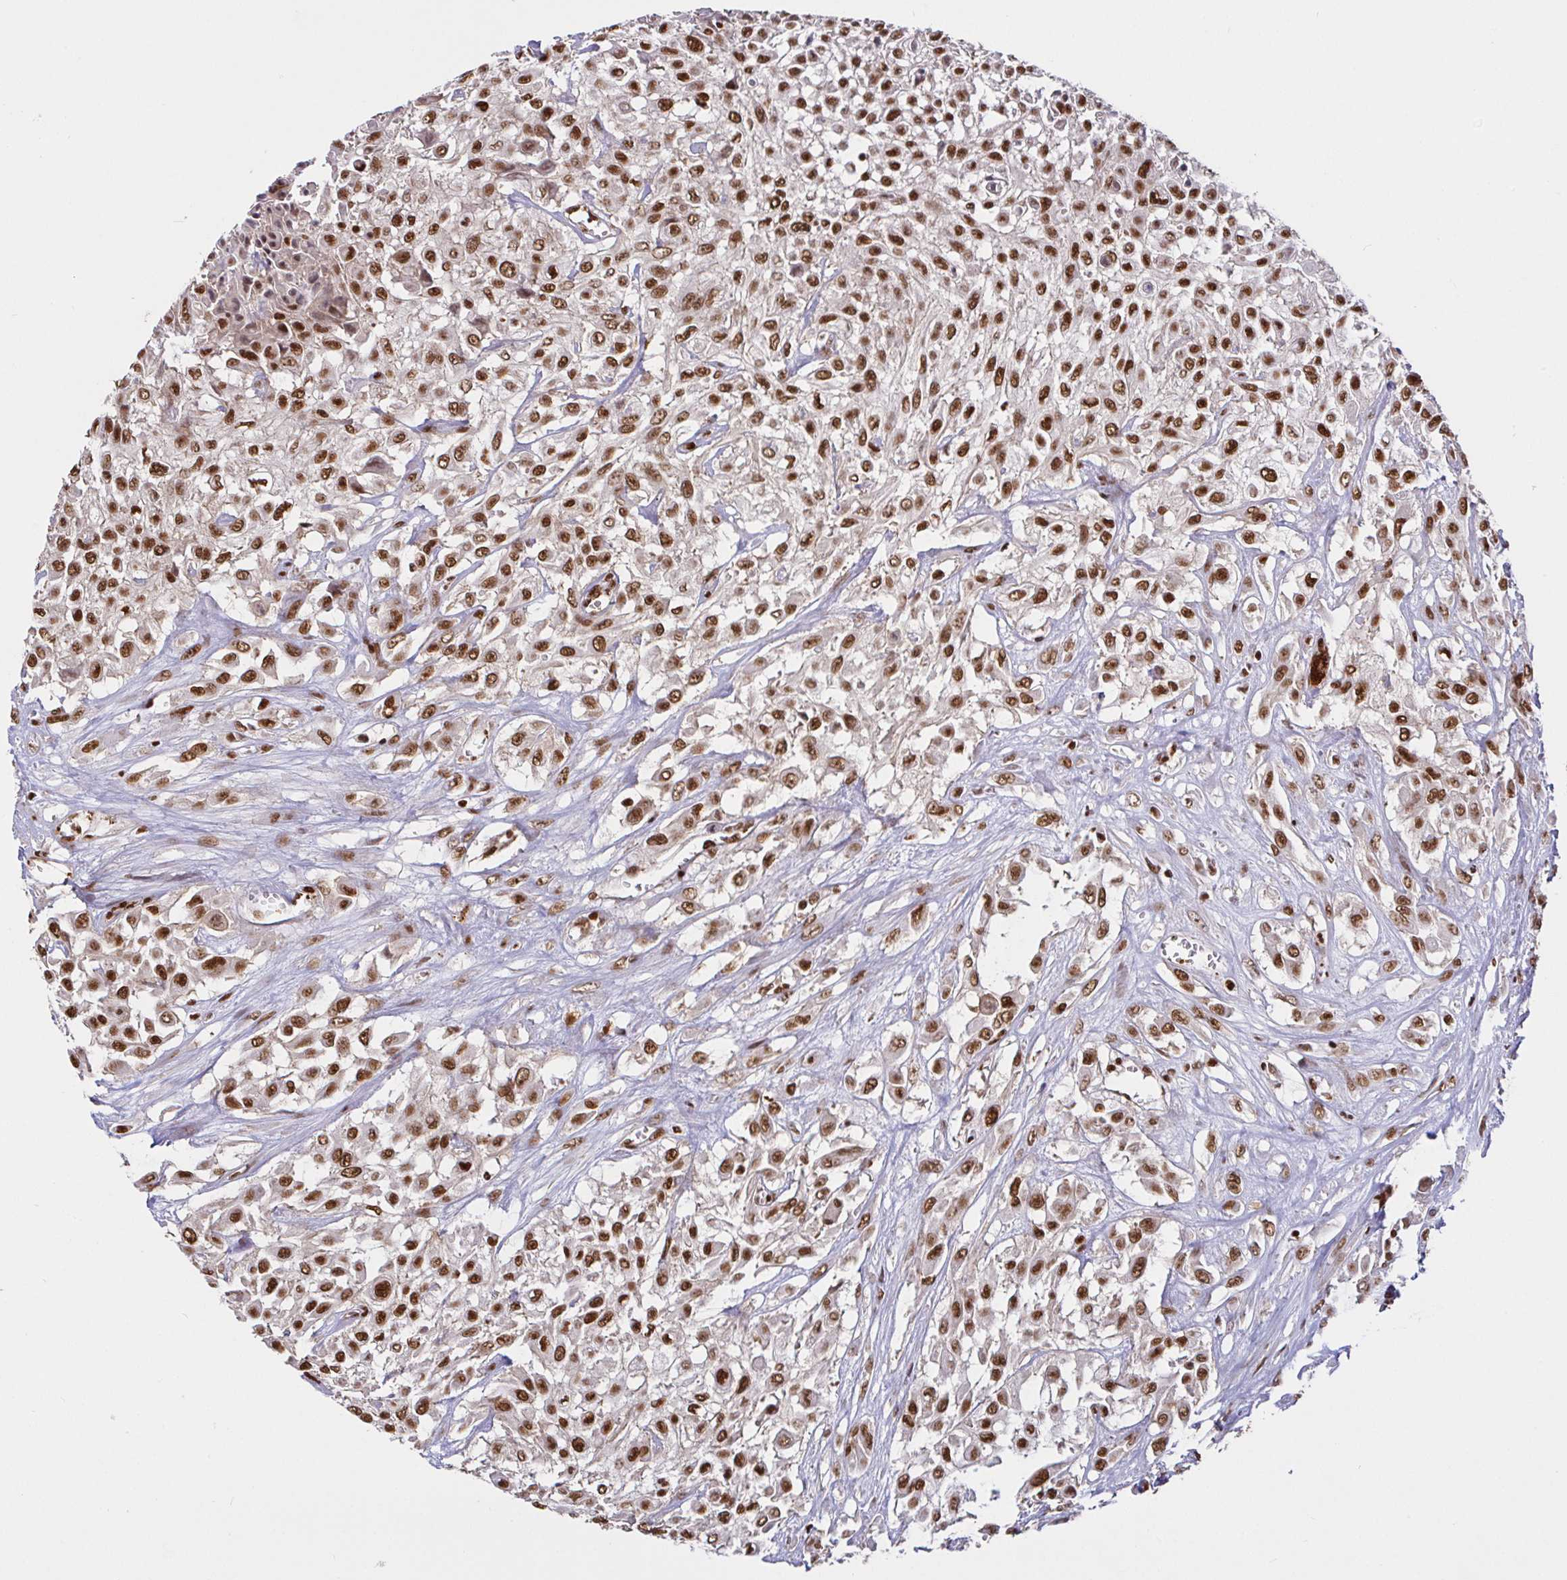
{"staining": {"intensity": "strong", "quantity": ">75%", "location": "nuclear"}, "tissue": "urothelial cancer", "cell_type": "Tumor cells", "image_type": "cancer", "snomed": [{"axis": "morphology", "description": "Urothelial carcinoma, High grade"}, {"axis": "topography", "description": "Urinary bladder"}], "caption": "Human urothelial cancer stained for a protein (brown) reveals strong nuclear positive expression in about >75% of tumor cells.", "gene": "SP3", "patient": {"sex": "male", "age": 57}}